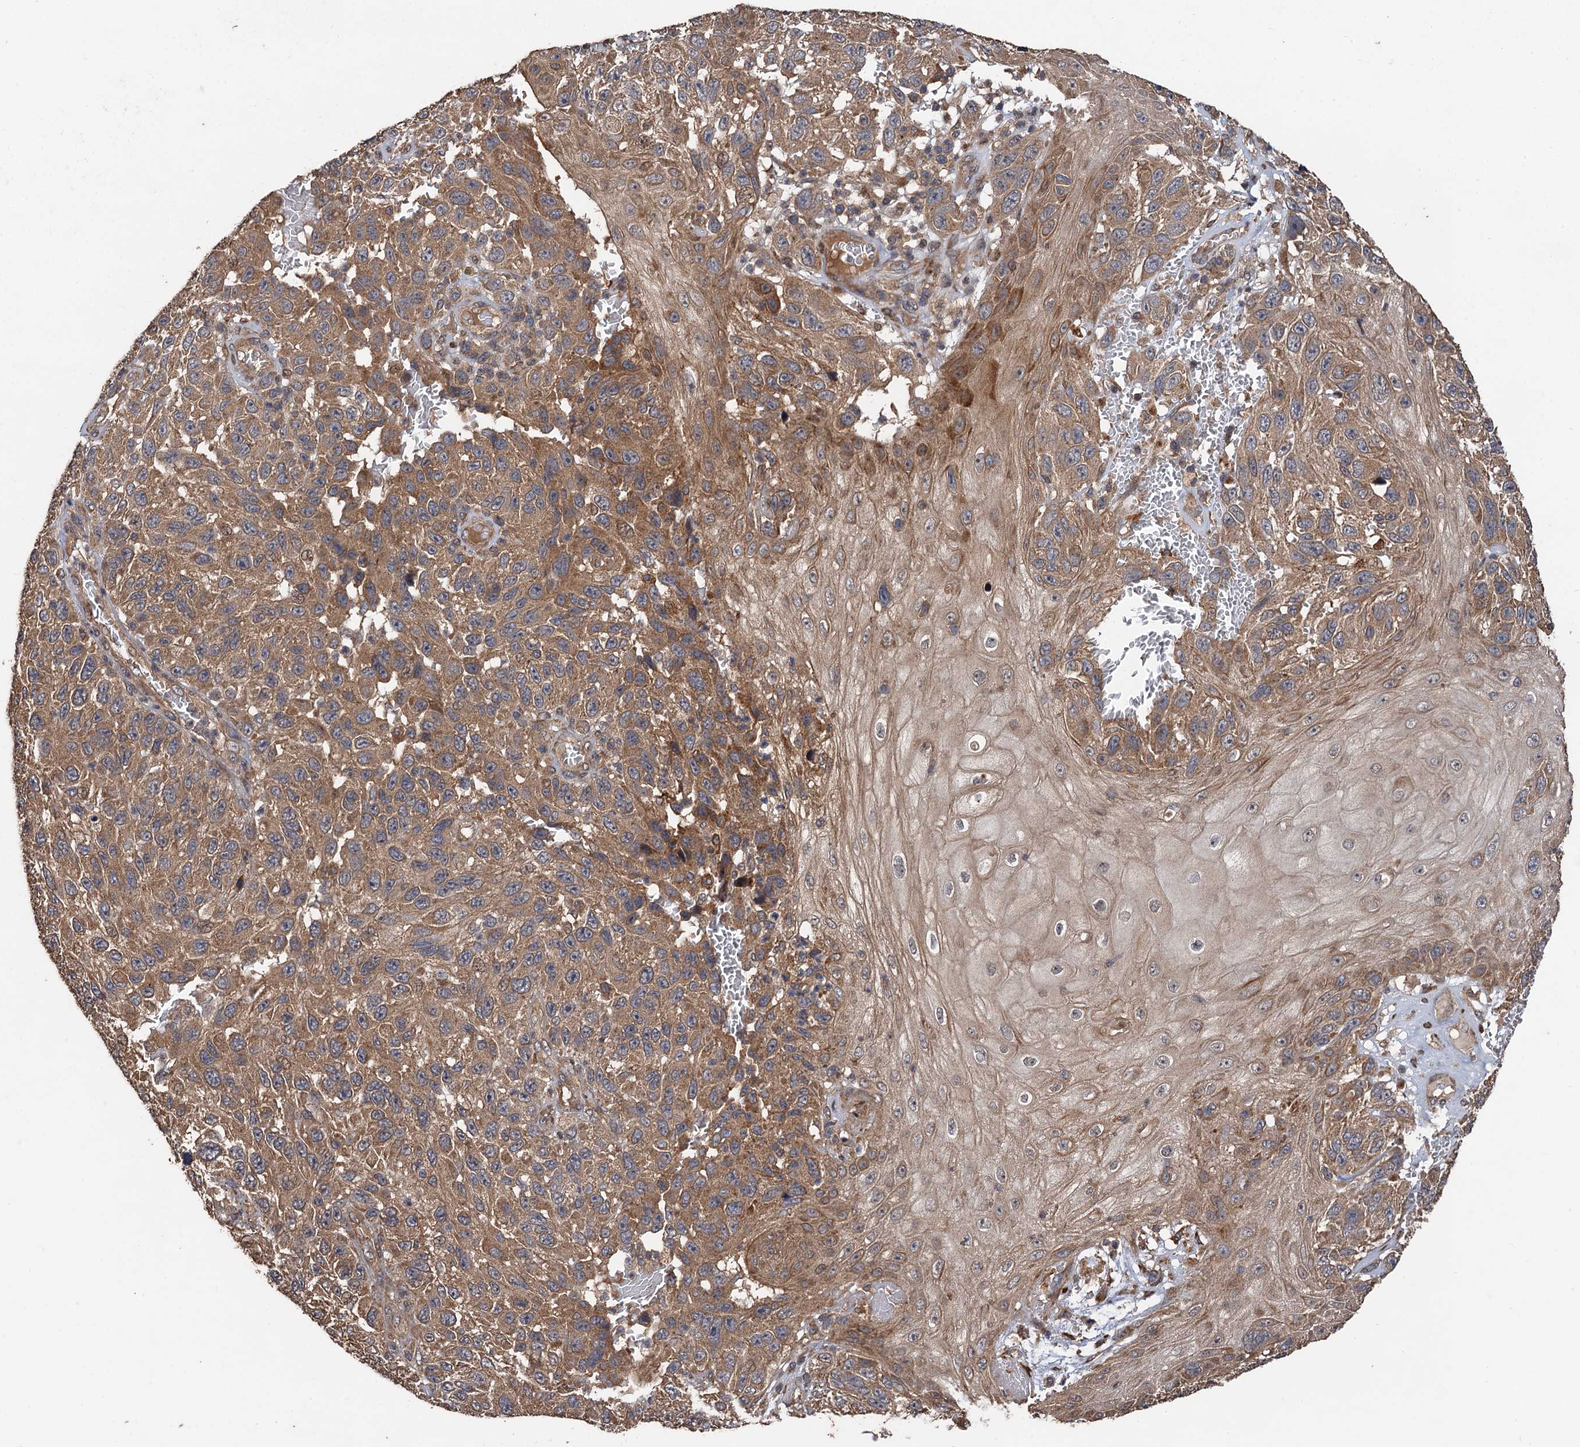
{"staining": {"intensity": "moderate", "quantity": ">75%", "location": "cytoplasmic/membranous"}, "tissue": "melanoma", "cell_type": "Tumor cells", "image_type": "cancer", "snomed": [{"axis": "morphology", "description": "Normal tissue, NOS"}, {"axis": "morphology", "description": "Malignant melanoma, NOS"}, {"axis": "topography", "description": "Skin"}], "caption": "Protein analysis of melanoma tissue reveals moderate cytoplasmic/membranous staining in about >75% of tumor cells.", "gene": "TMEM39B", "patient": {"sex": "female", "age": 96}}